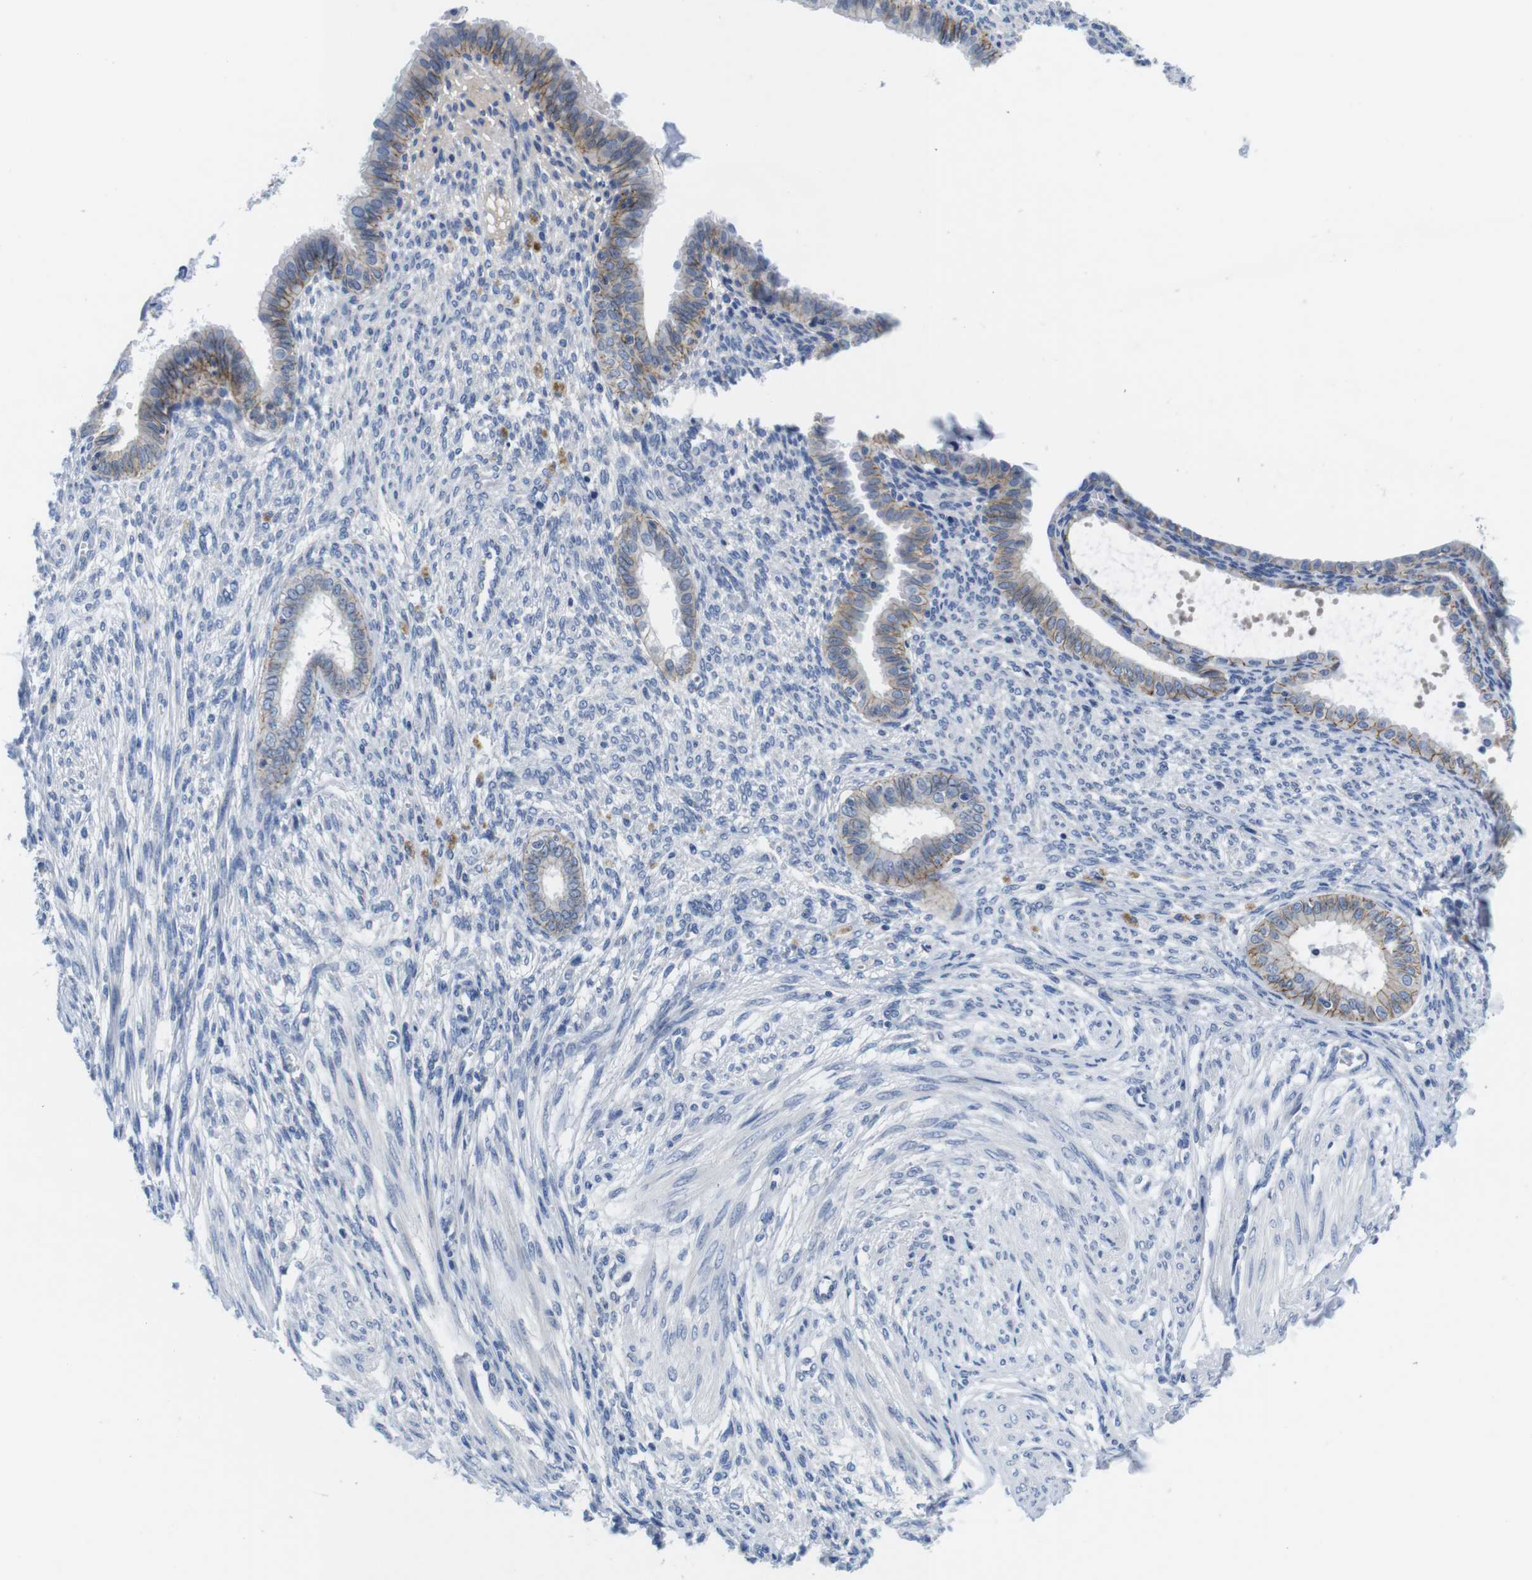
{"staining": {"intensity": "negative", "quantity": "none", "location": "none"}, "tissue": "endometrium", "cell_type": "Cells in endometrial stroma", "image_type": "normal", "snomed": [{"axis": "morphology", "description": "Normal tissue, NOS"}, {"axis": "topography", "description": "Endometrium"}], "caption": "DAB immunohistochemical staining of benign human endometrium displays no significant expression in cells in endometrial stroma. The staining is performed using DAB (3,3'-diaminobenzidine) brown chromogen with nuclei counter-stained in using hematoxylin.", "gene": "SCRIB", "patient": {"sex": "female", "age": 72}}